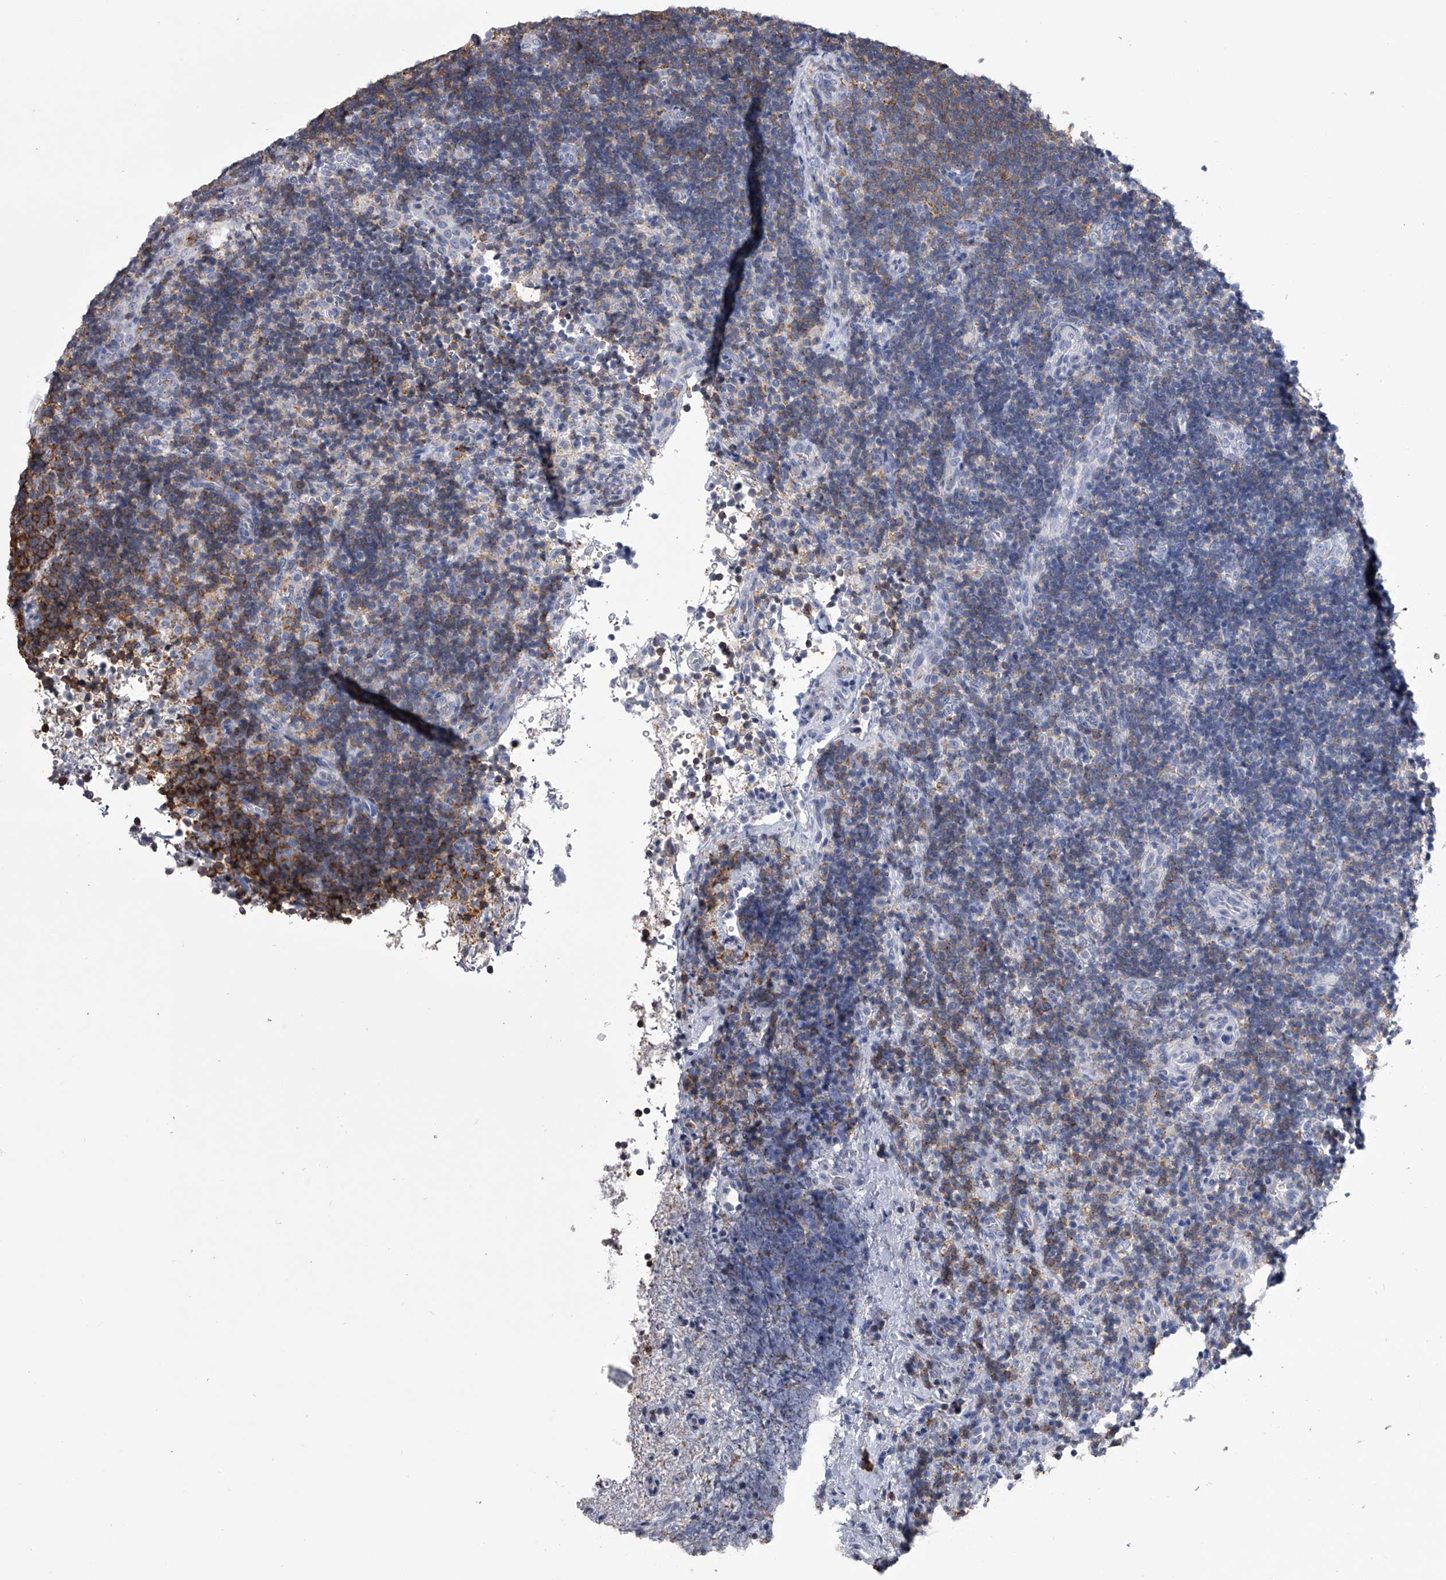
{"staining": {"intensity": "moderate", "quantity": "25%-75%", "location": "cytoplasmic/membranous"}, "tissue": "lymph node", "cell_type": "Germinal center cells", "image_type": "normal", "snomed": [{"axis": "morphology", "description": "Normal tissue, NOS"}, {"axis": "topography", "description": "Lymph node"}], "caption": "Immunohistochemistry (IHC) micrograph of unremarkable lymph node: lymph node stained using immunohistochemistry (IHC) demonstrates medium levels of moderate protein expression localized specifically in the cytoplasmic/membranous of germinal center cells, appearing as a cytoplasmic/membranous brown color.", "gene": "TASP1", "patient": {"sex": "female", "age": 22}}